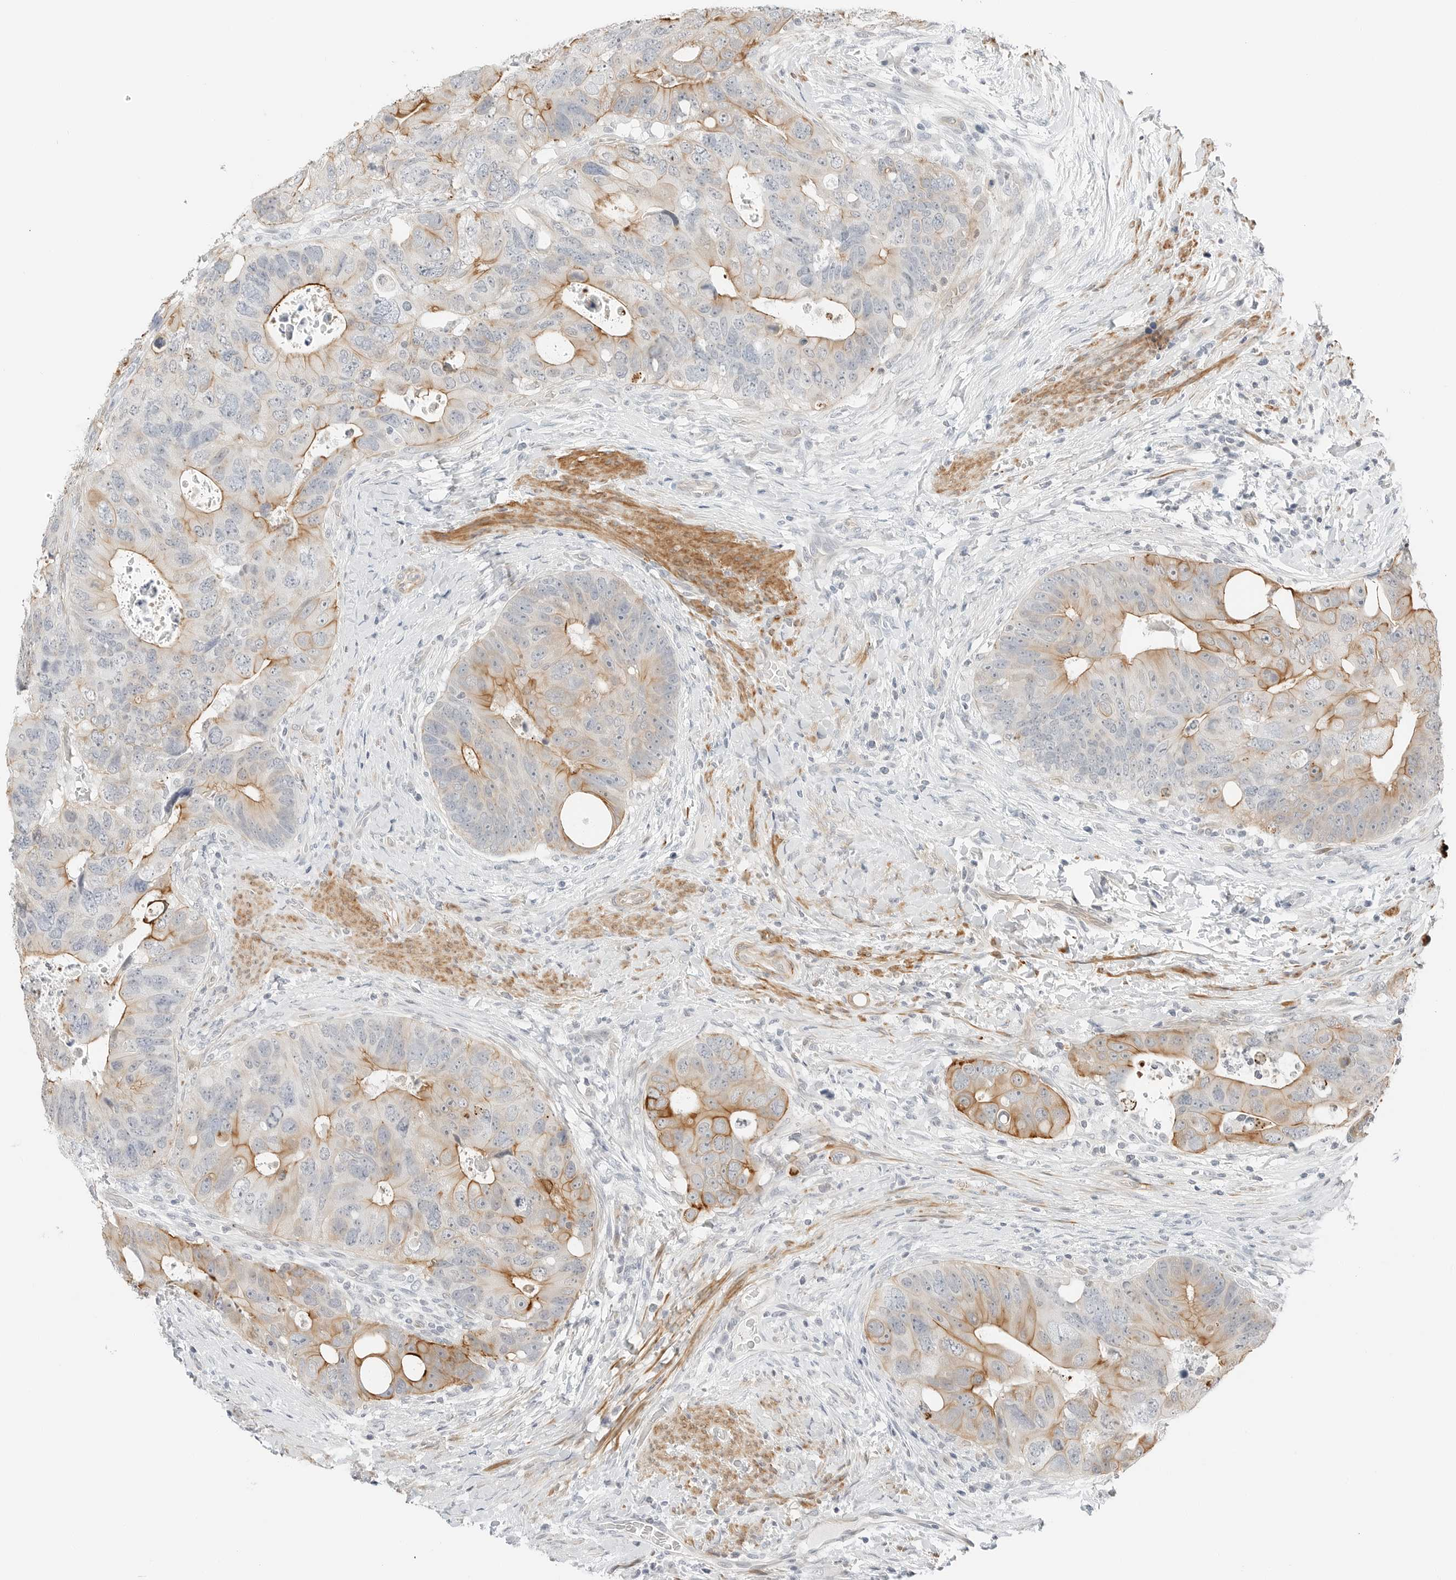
{"staining": {"intensity": "moderate", "quantity": "25%-75%", "location": "cytoplasmic/membranous"}, "tissue": "colorectal cancer", "cell_type": "Tumor cells", "image_type": "cancer", "snomed": [{"axis": "morphology", "description": "Adenocarcinoma, NOS"}, {"axis": "topography", "description": "Rectum"}], "caption": "Adenocarcinoma (colorectal) stained with IHC demonstrates moderate cytoplasmic/membranous staining in approximately 25%-75% of tumor cells.", "gene": "IQCC", "patient": {"sex": "male", "age": 59}}